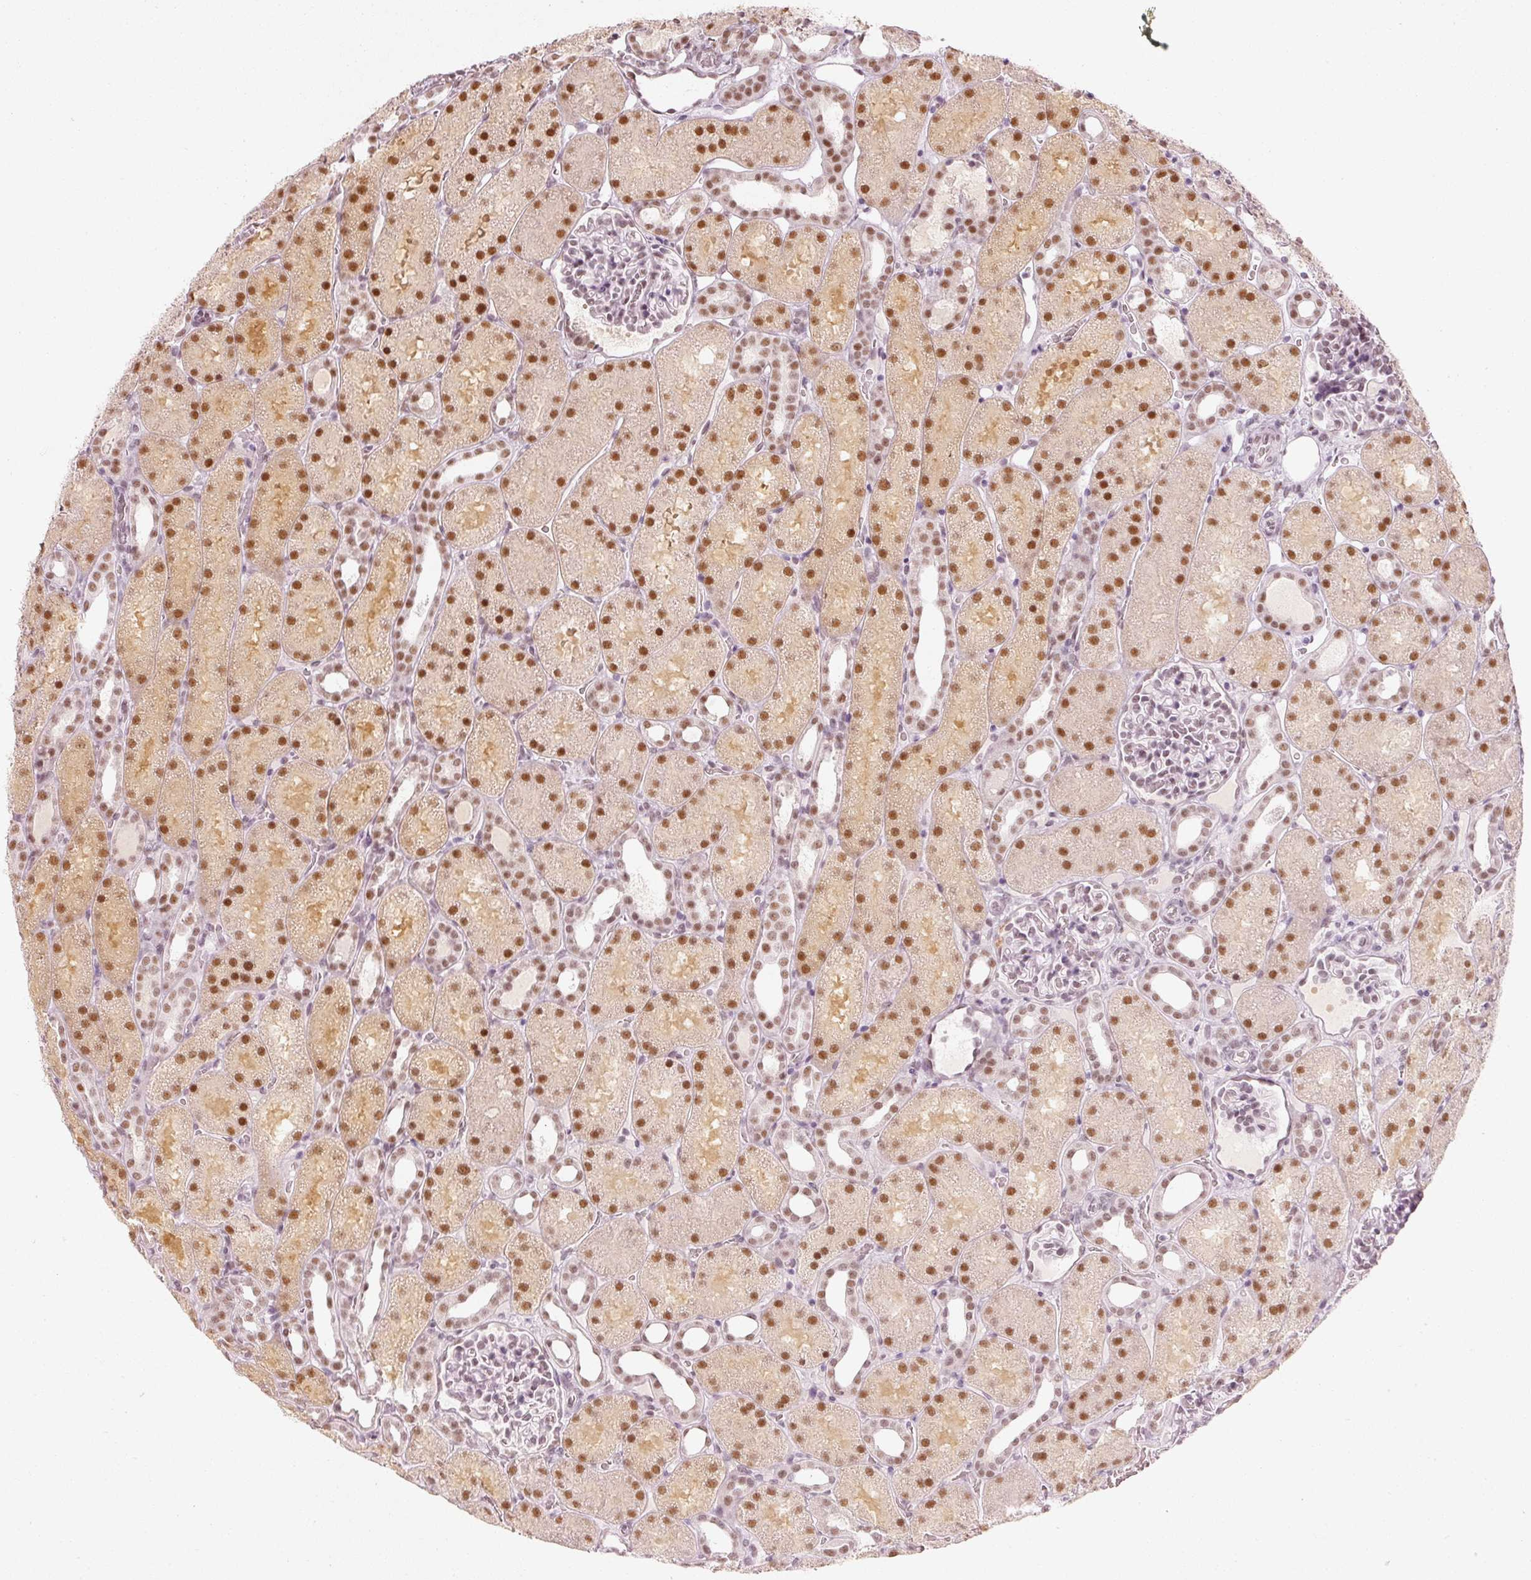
{"staining": {"intensity": "weak", "quantity": "25%-75%", "location": "nuclear"}, "tissue": "kidney", "cell_type": "Cells in glomeruli", "image_type": "normal", "snomed": [{"axis": "morphology", "description": "Normal tissue, NOS"}, {"axis": "topography", "description": "Kidney"}], "caption": "This is a micrograph of IHC staining of benign kidney, which shows weak expression in the nuclear of cells in glomeruli.", "gene": "PPP1R10", "patient": {"sex": "male", "age": 2}}